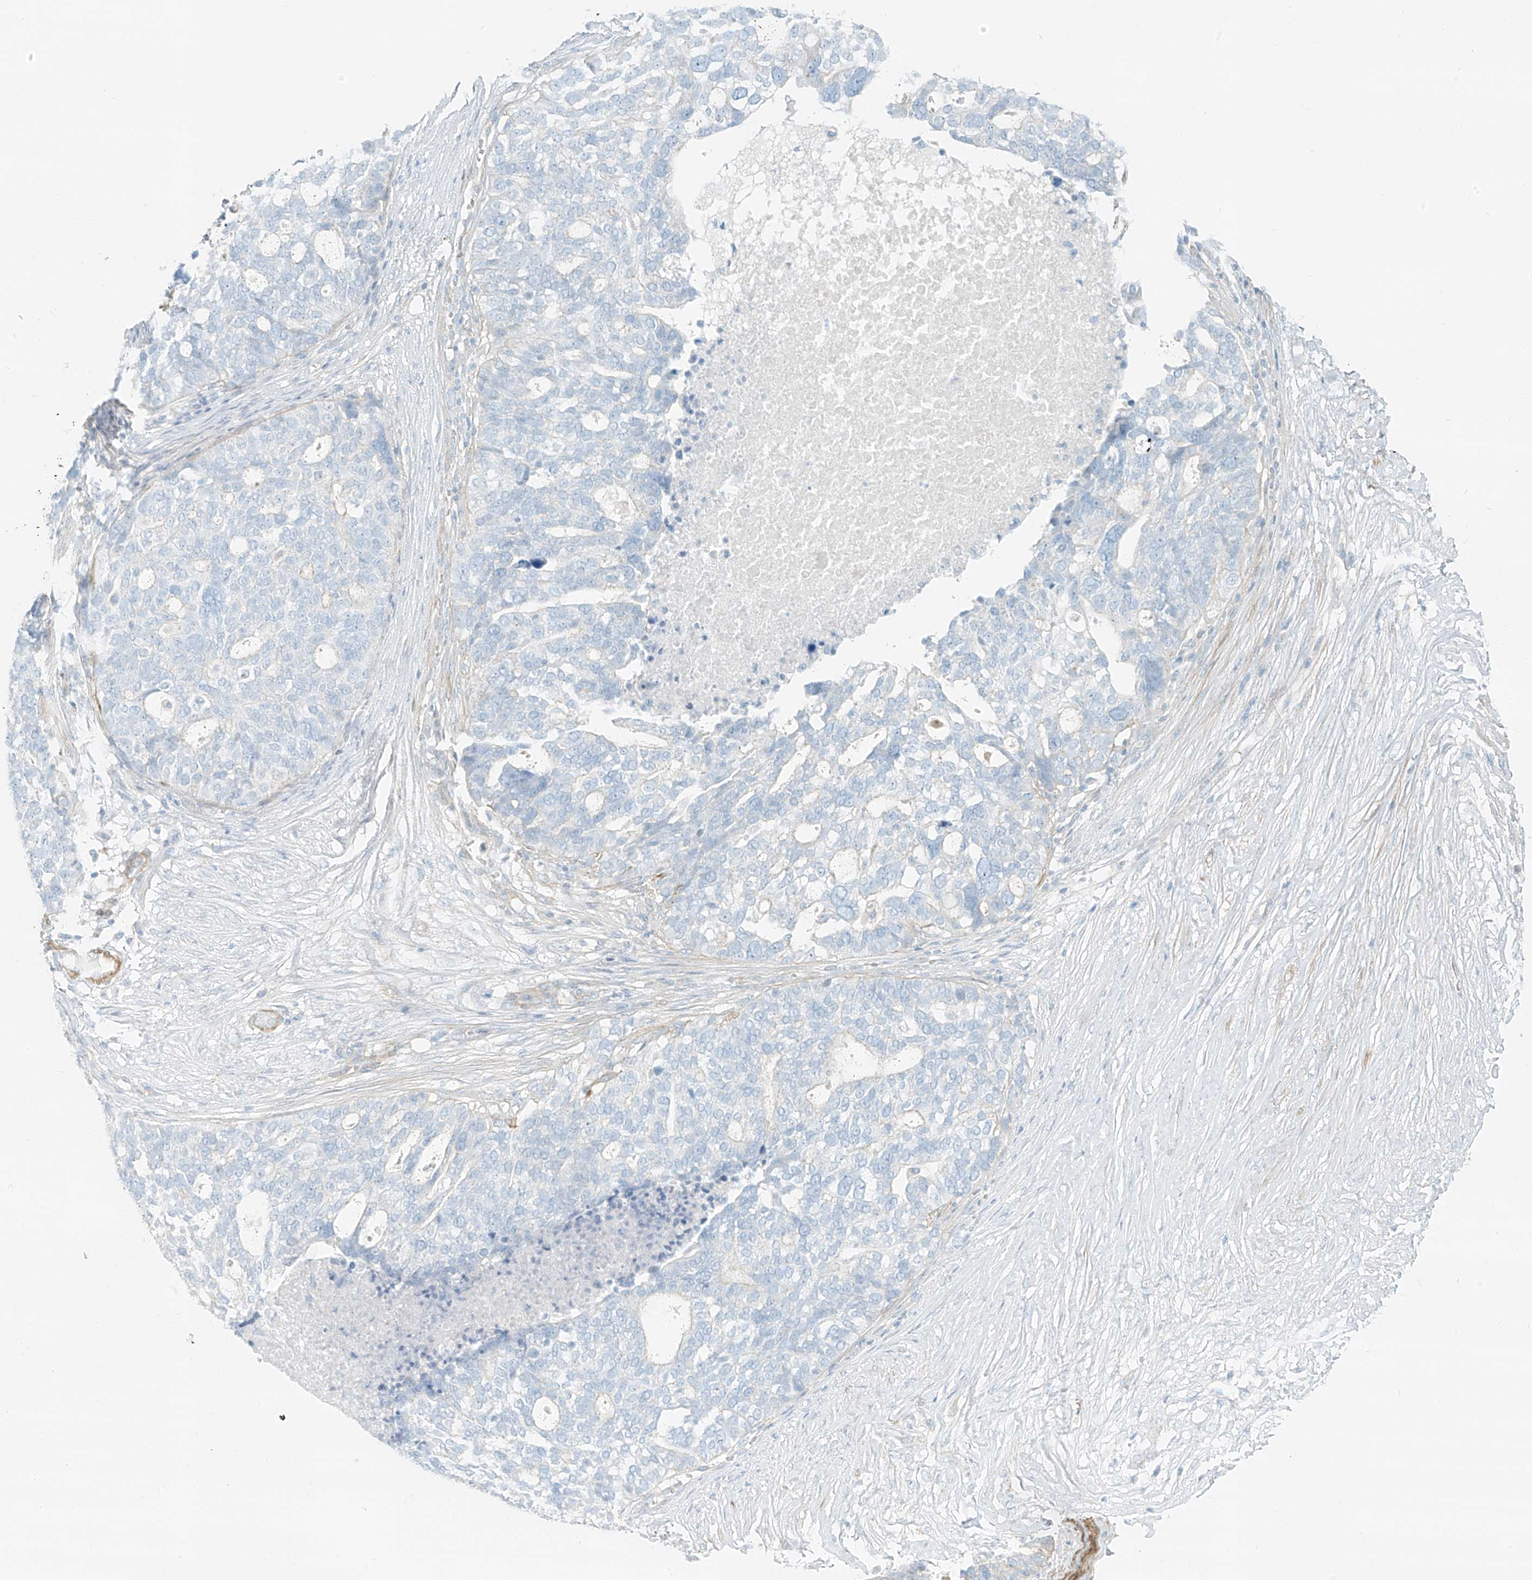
{"staining": {"intensity": "negative", "quantity": "none", "location": "none"}, "tissue": "ovarian cancer", "cell_type": "Tumor cells", "image_type": "cancer", "snomed": [{"axis": "morphology", "description": "Cystadenocarcinoma, serous, NOS"}, {"axis": "topography", "description": "Ovary"}], "caption": "A high-resolution micrograph shows IHC staining of ovarian cancer, which demonstrates no significant positivity in tumor cells.", "gene": "SMCP", "patient": {"sex": "female", "age": 59}}